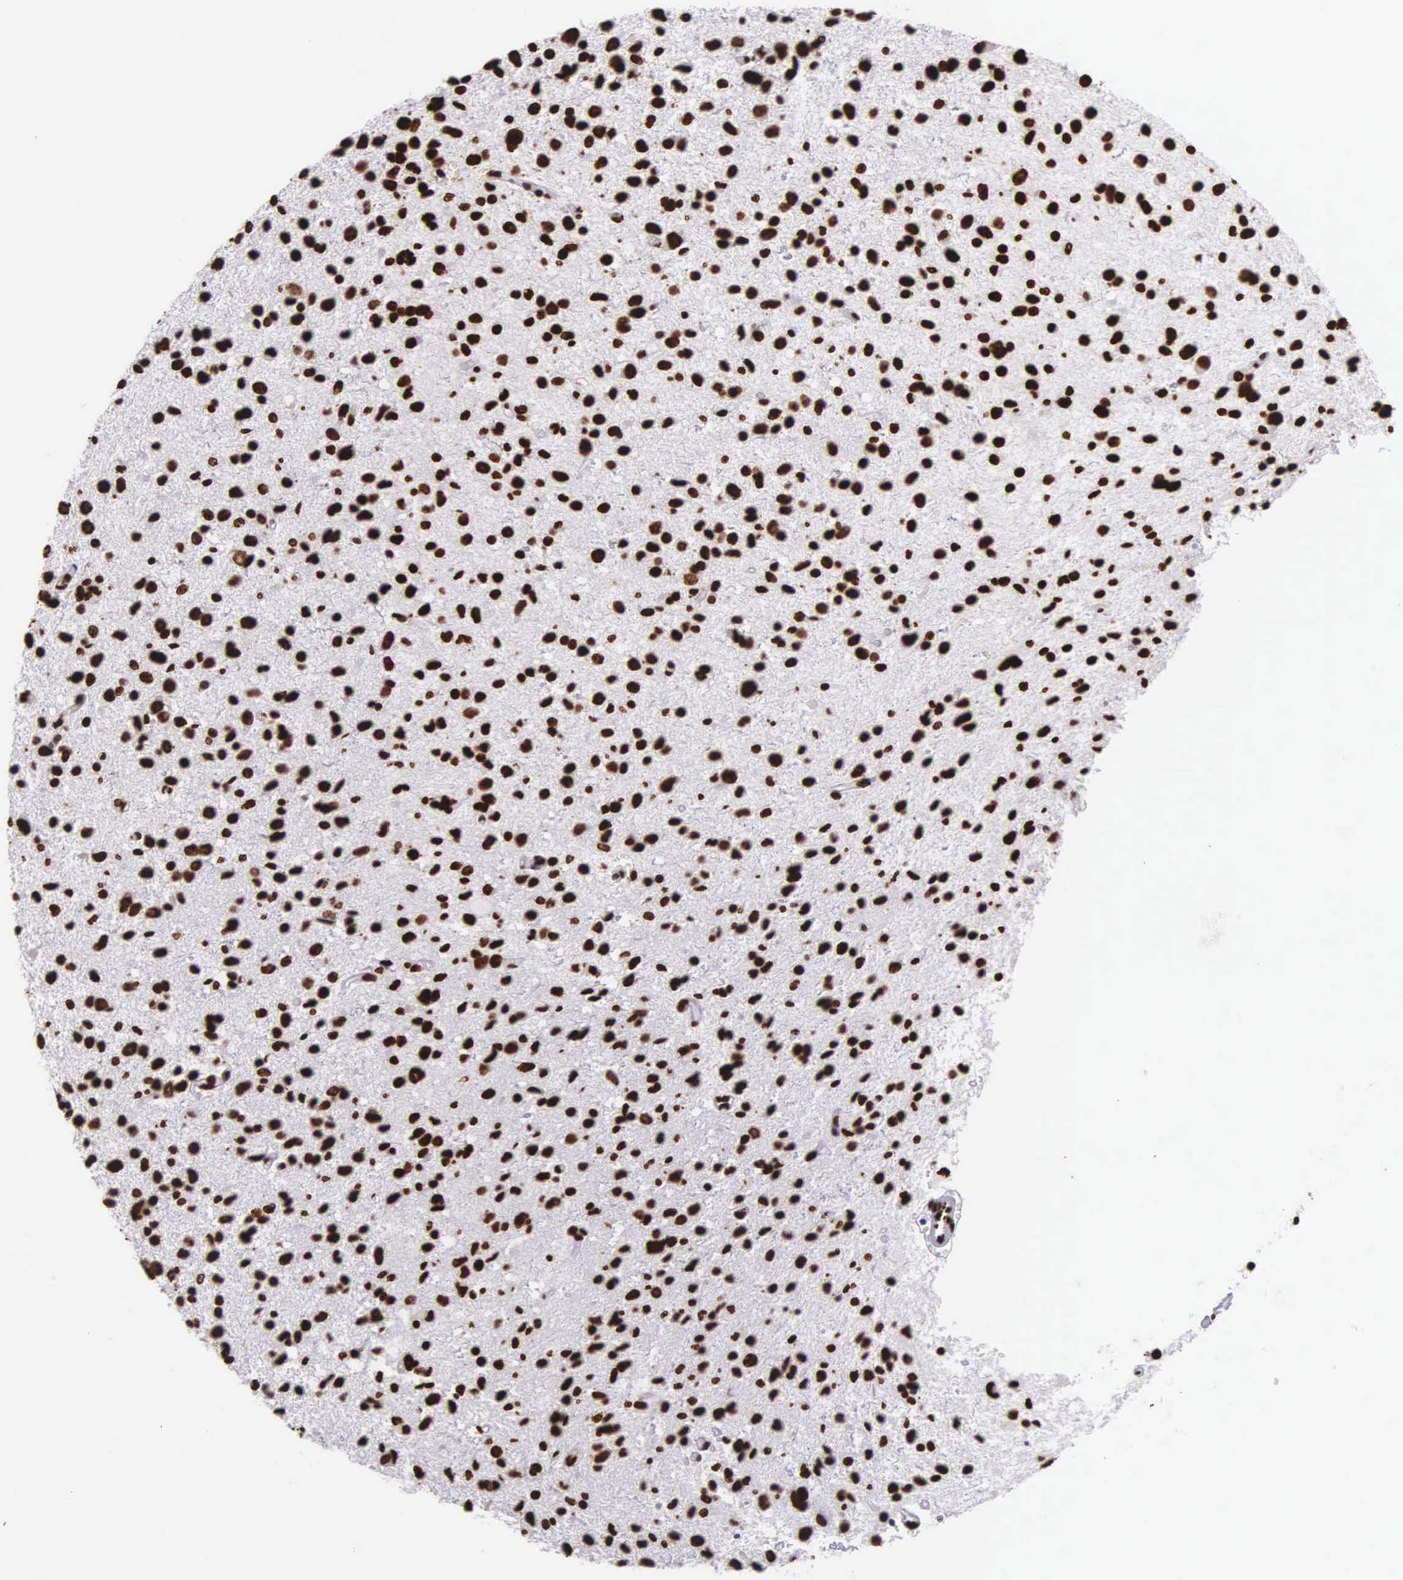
{"staining": {"intensity": "strong", "quantity": ">75%", "location": "nuclear"}, "tissue": "glioma", "cell_type": "Tumor cells", "image_type": "cancer", "snomed": [{"axis": "morphology", "description": "Glioma, malignant, Low grade"}, {"axis": "topography", "description": "Brain"}], "caption": "Brown immunohistochemical staining in malignant low-grade glioma shows strong nuclear positivity in about >75% of tumor cells. The staining was performed using DAB (3,3'-diaminobenzidine), with brown indicating positive protein expression. Nuclei are stained blue with hematoxylin.", "gene": "H1-0", "patient": {"sex": "female", "age": 46}}